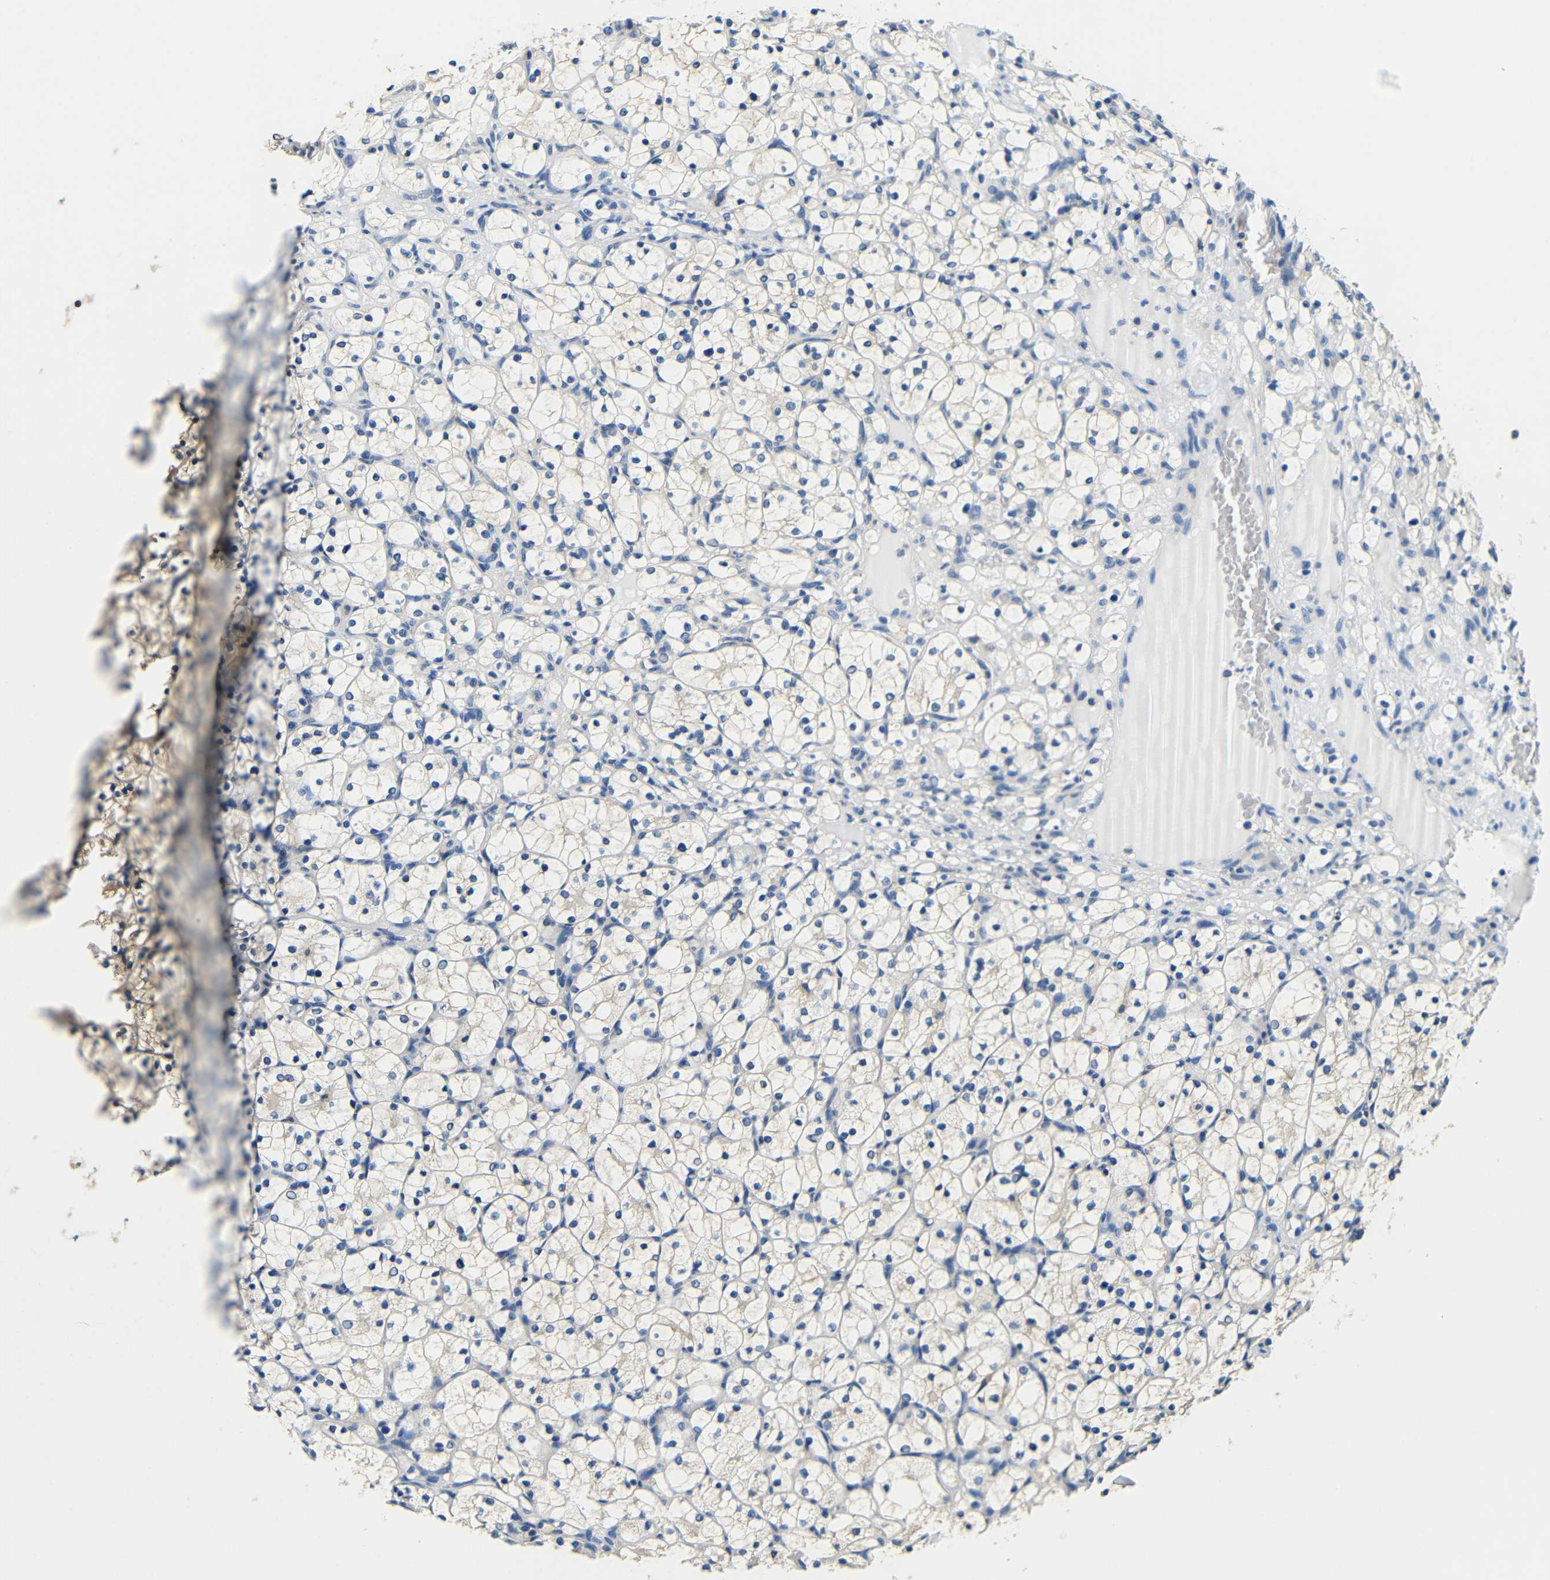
{"staining": {"intensity": "negative", "quantity": "none", "location": "none"}, "tissue": "renal cancer", "cell_type": "Tumor cells", "image_type": "cancer", "snomed": [{"axis": "morphology", "description": "Adenocarcinoma, NOS"}, {"axis": "topography", "description": "Kidney"}], "caption": "A high-resolution micrograph shows IHC staining of renal cancer (adenocarcinoma), which shows no significant staining in tumor cells.", "gene": "ADAP1", "patient": {"sex": "female", "age": 69}}